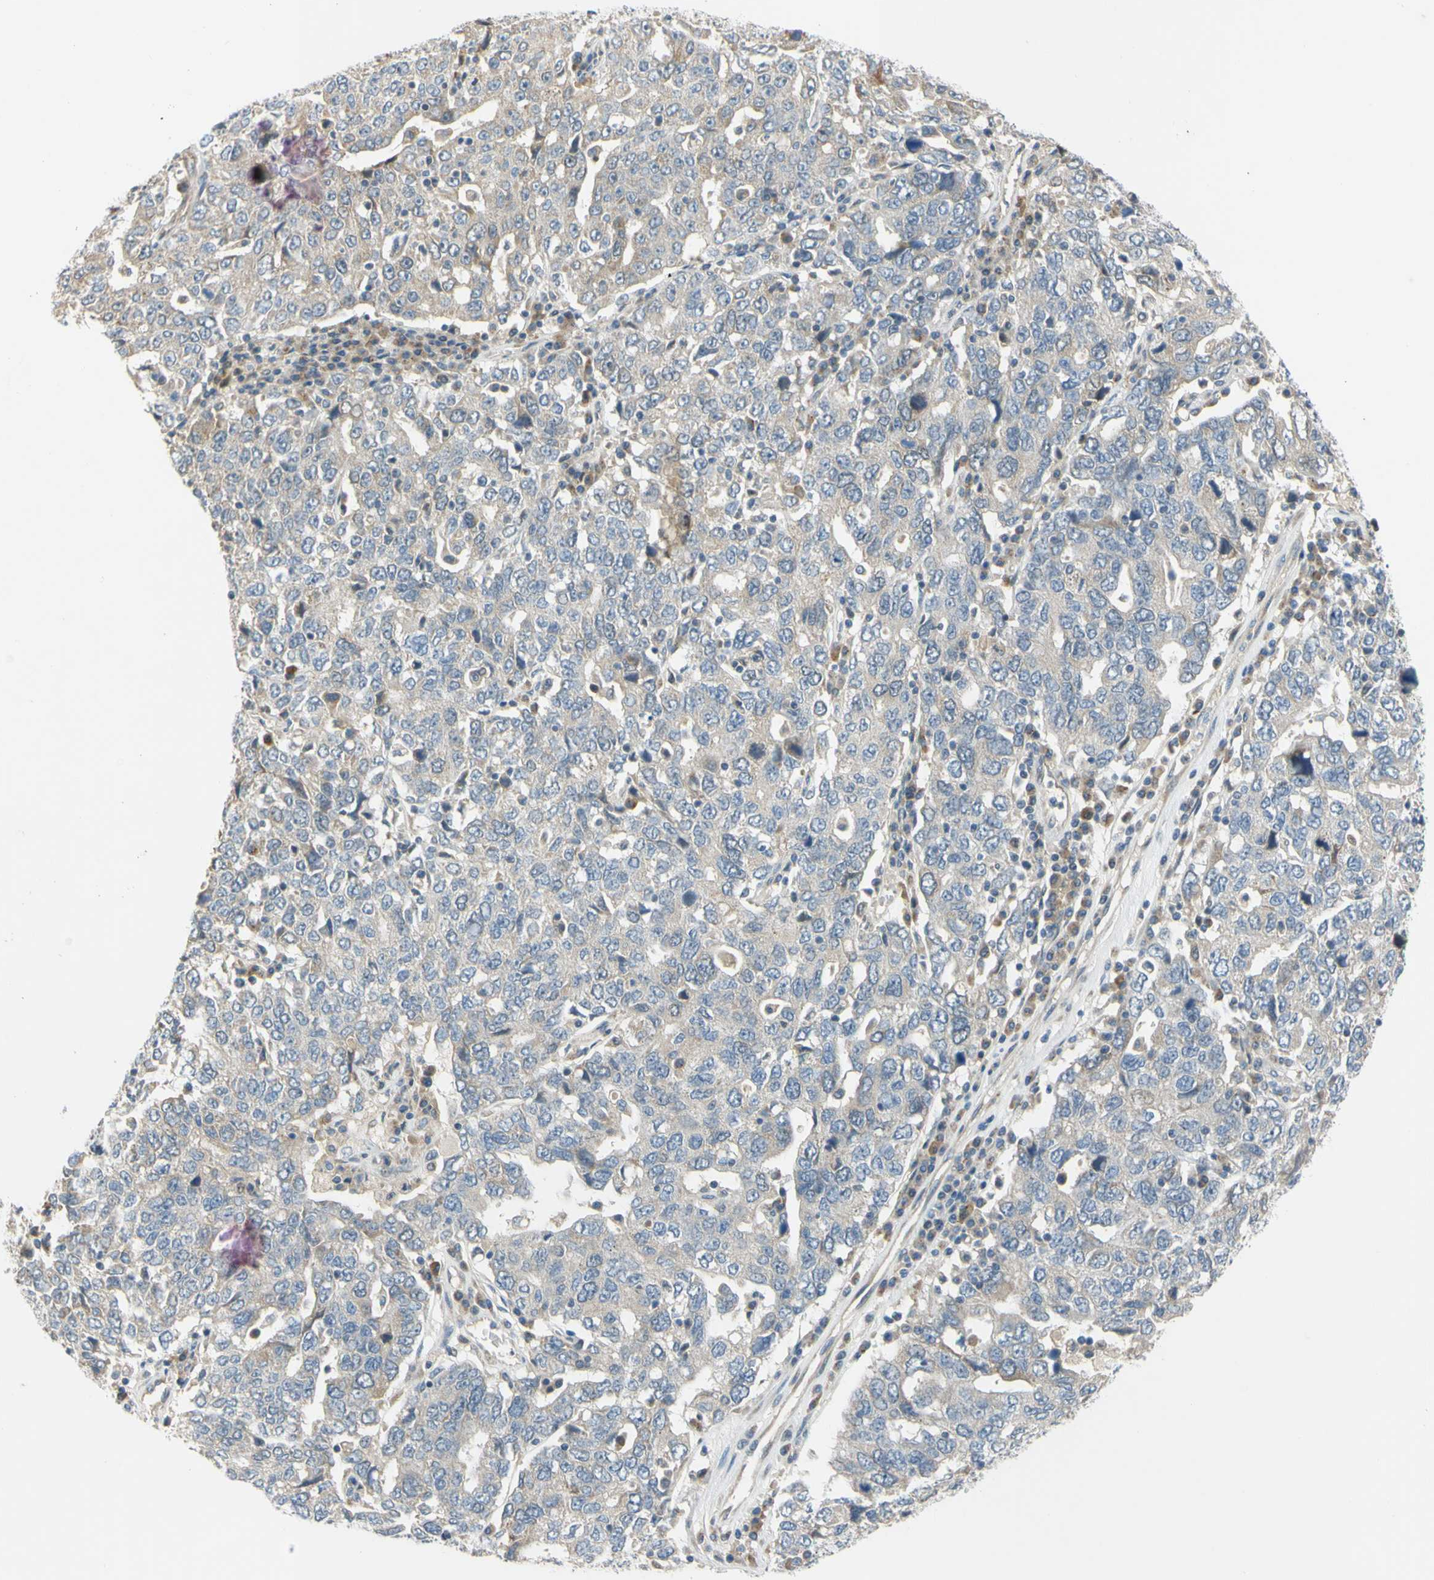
{"staining": {"intensity": "weak", "quantity": ">75%", "location": "cytoplasmic/membranous"}, "tissue": "ovarian cancer", "cell_type": "Tumor cells", "image_type": "cancer", "snomed": [{"axis": "morphology", "description": "Carcinoma, endometroid"}, {"axis": "topography", "description": "Ovary"}], "caption": "Tumor cells exhibit low levels of weak cytoplasmic/membranous expression in about >75% of cells in endometroid carcinoma (ovarian).", "gene": "CCNB2", "patient": {"sex": "female", "age": 62}}